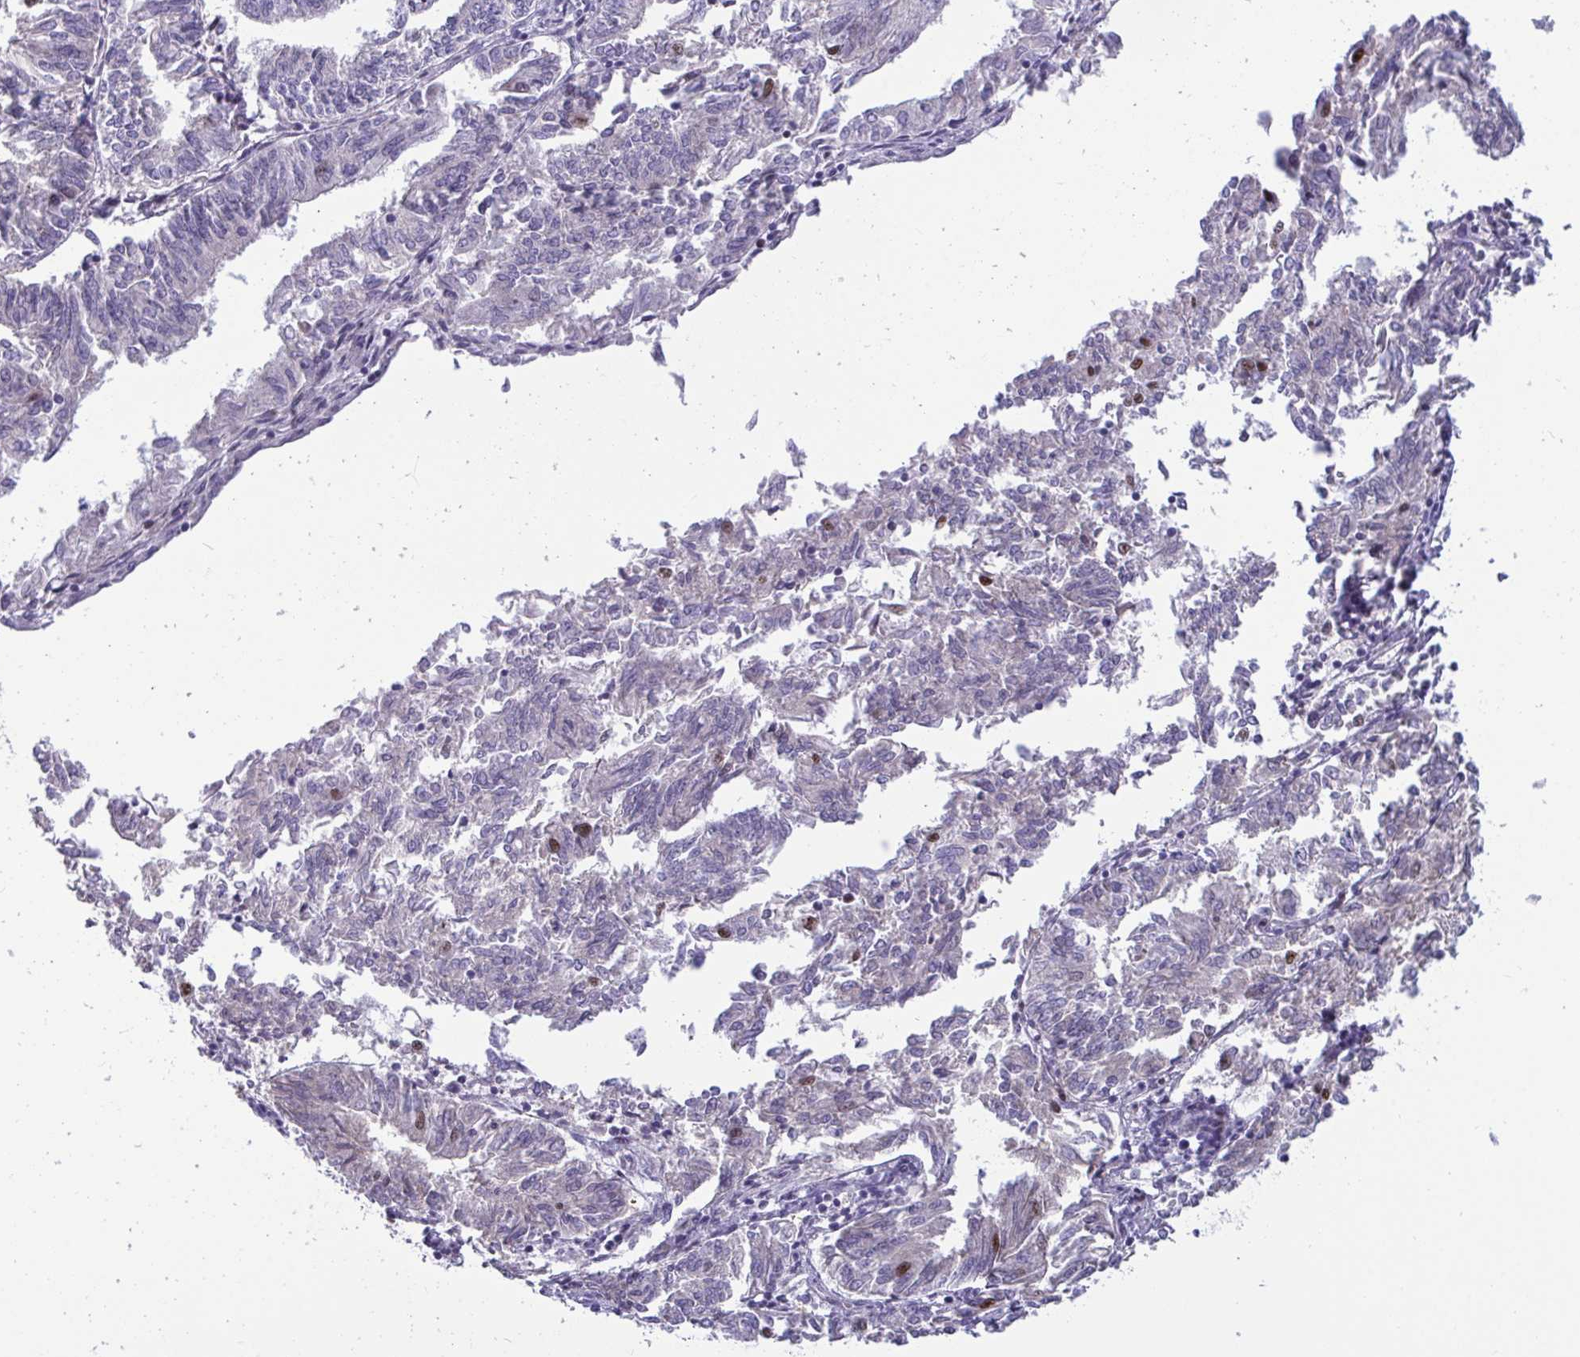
{"staining": {"intensity": "strong", "quantity": "<25%", "location": "nuclear"}, "tissue": "endometrial cancer", "cell_type": "Tumor cells", "image_type": "cancer", "snomed": [{"axis": "morphology", "description": "Adenocarcinoma, NOS"}, {"axis": "topography", "description": "Endometrium"}], "caption": "IHC (DAB) staining of endometrial cancer shows strong nuclear protein positivity in about <25% of tumor cells.", "gene": "WBP11", "patient": {"sex": "female", "age": 58}}